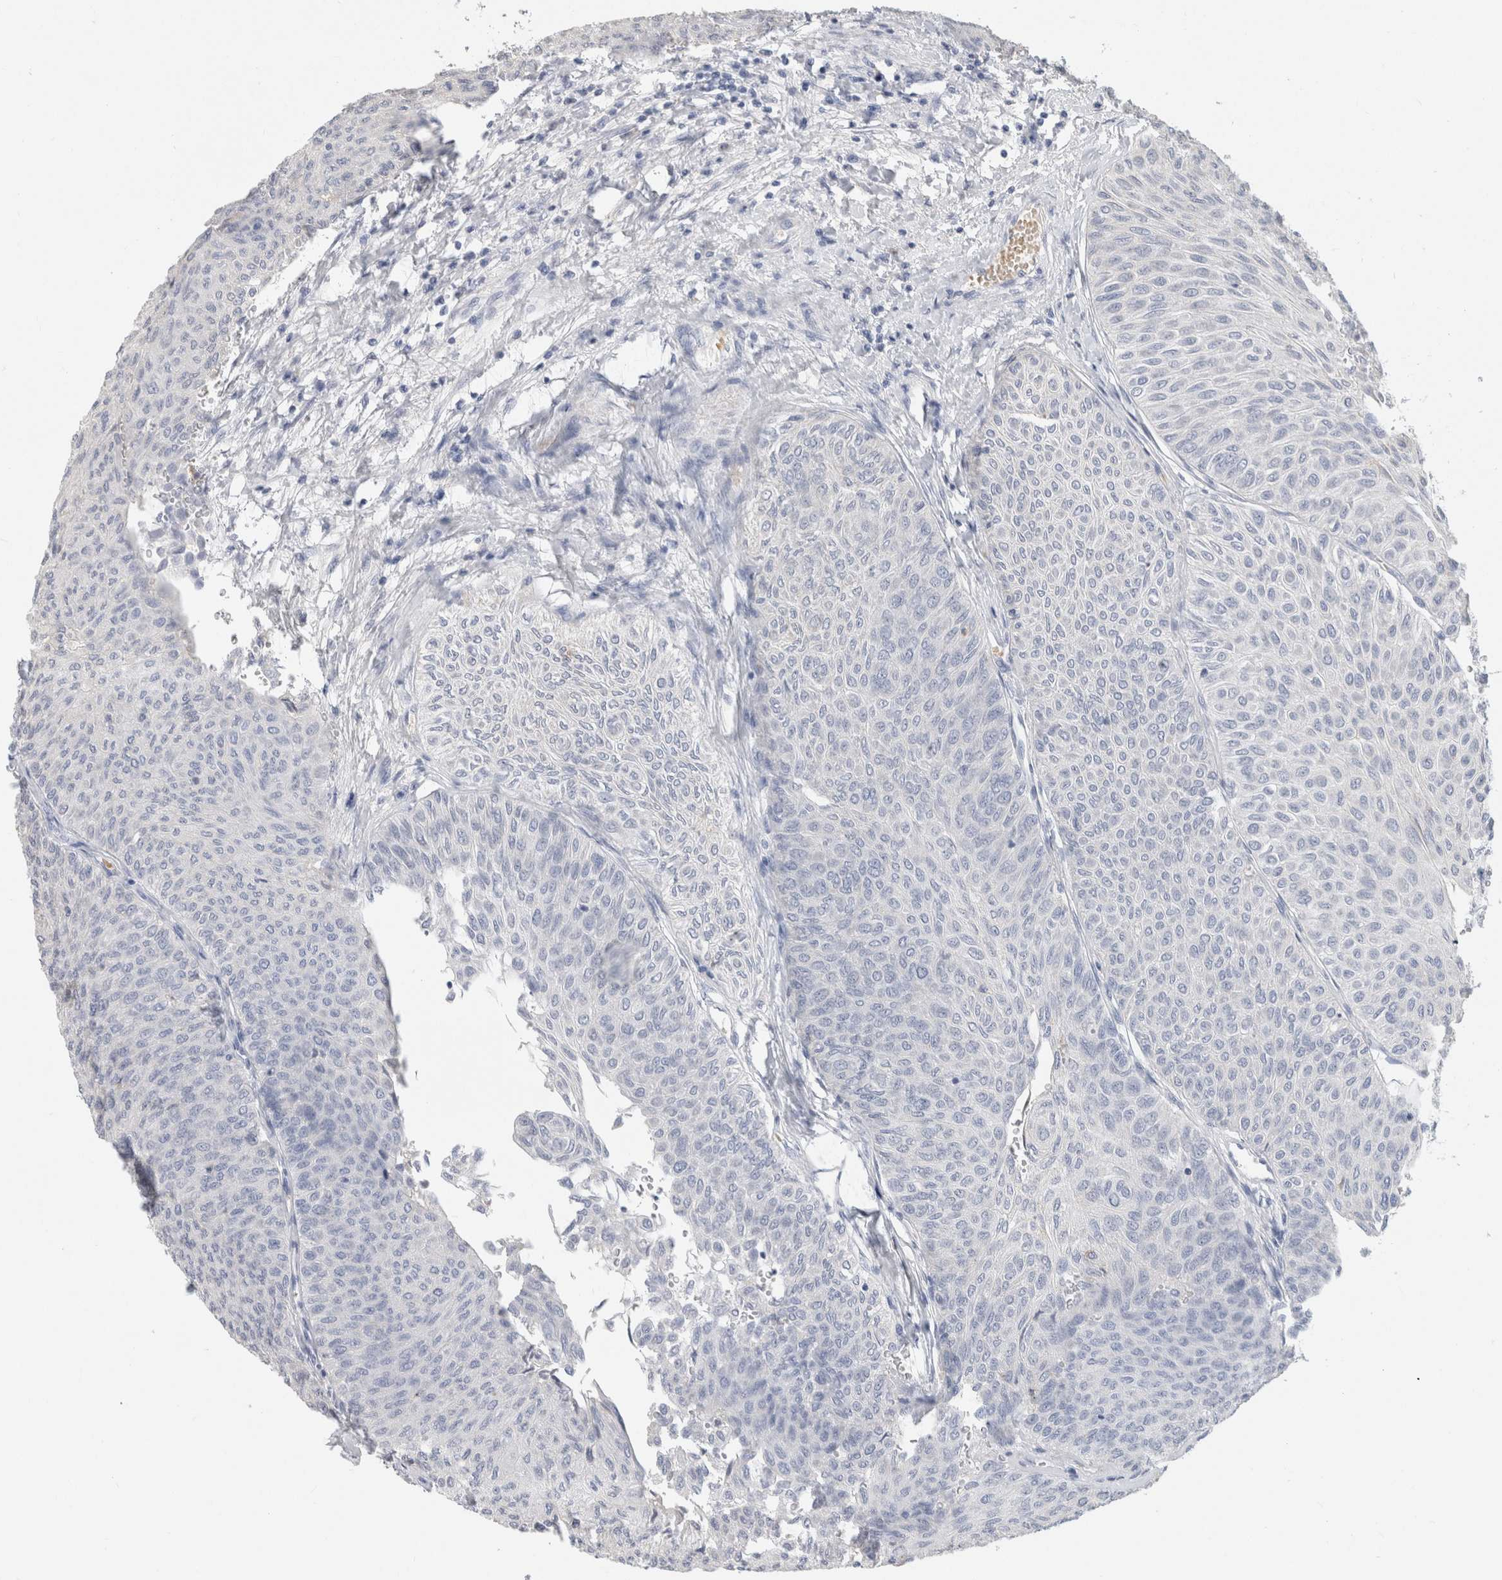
{"staining": {"intensity": "negative", "quantity": "none", "location": "none"}, "tissue": "urothelial cancer", "cell_type": "Tumor cells", "image_type": "cancer", "snomed": [{"axis": "morphology", "description": "Urothelial carcinoma, Low grade"}, {"axis": "topography", "description": "Urinary bladder"}], "caption": "IHC of human urothelial cancer displays no positivity in tumor cells. Brightfield microscopy of immunohistochemistry (IHC) stained with DAB (brown) and hematoxylin (blue), captured at high magnification.", "gene": "SCGB1A1", "patient": {"sex": "male", "age": 78}}